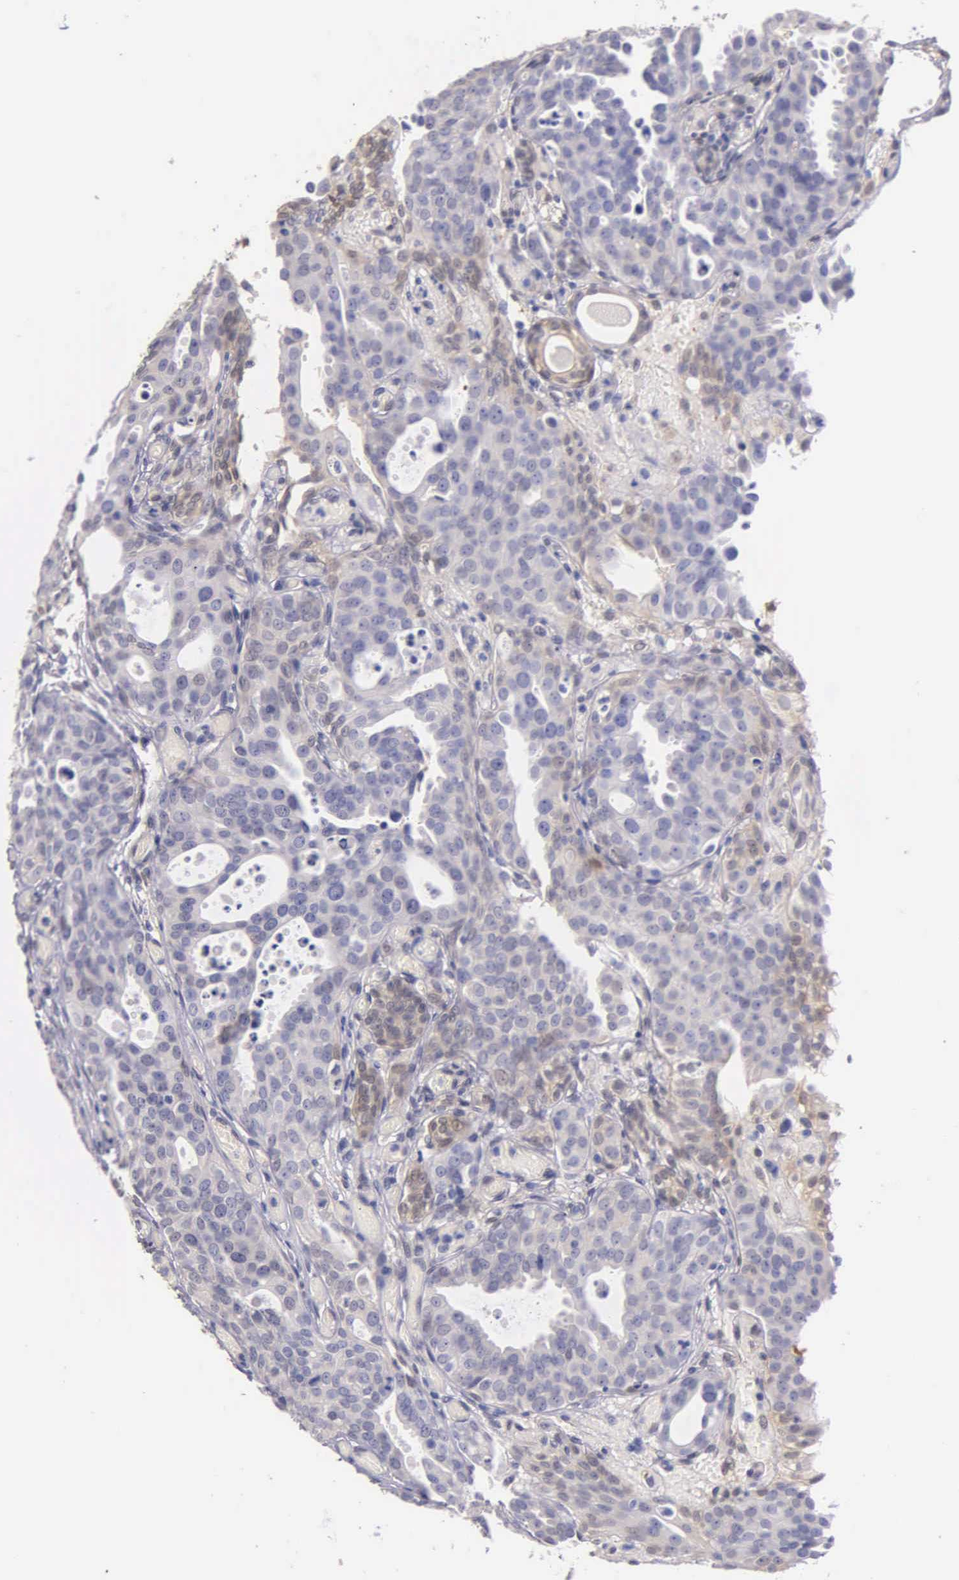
{"staining": {"intensity": "weak", "quantity": ">75%", "location": "cytoplasmic/membranous"}, "tissue": "urothelial cancer", "cell_type": "Tumor cells", "image_type": "cancer", "snomed": [{"axis": "morphology", "description": "Urothelial carcinoma, High grade"}, {"axis": "topography", "description": "Urinary bladder"}], "caption": "About >75% of tumor cells in human urothelial cancer exhibit weak cytoplasmic/membranous protein staining as visualized by brown immunohistochemical staining.", "gene": "GSTT2", "patient": {"sex": "male", "age": 78}}